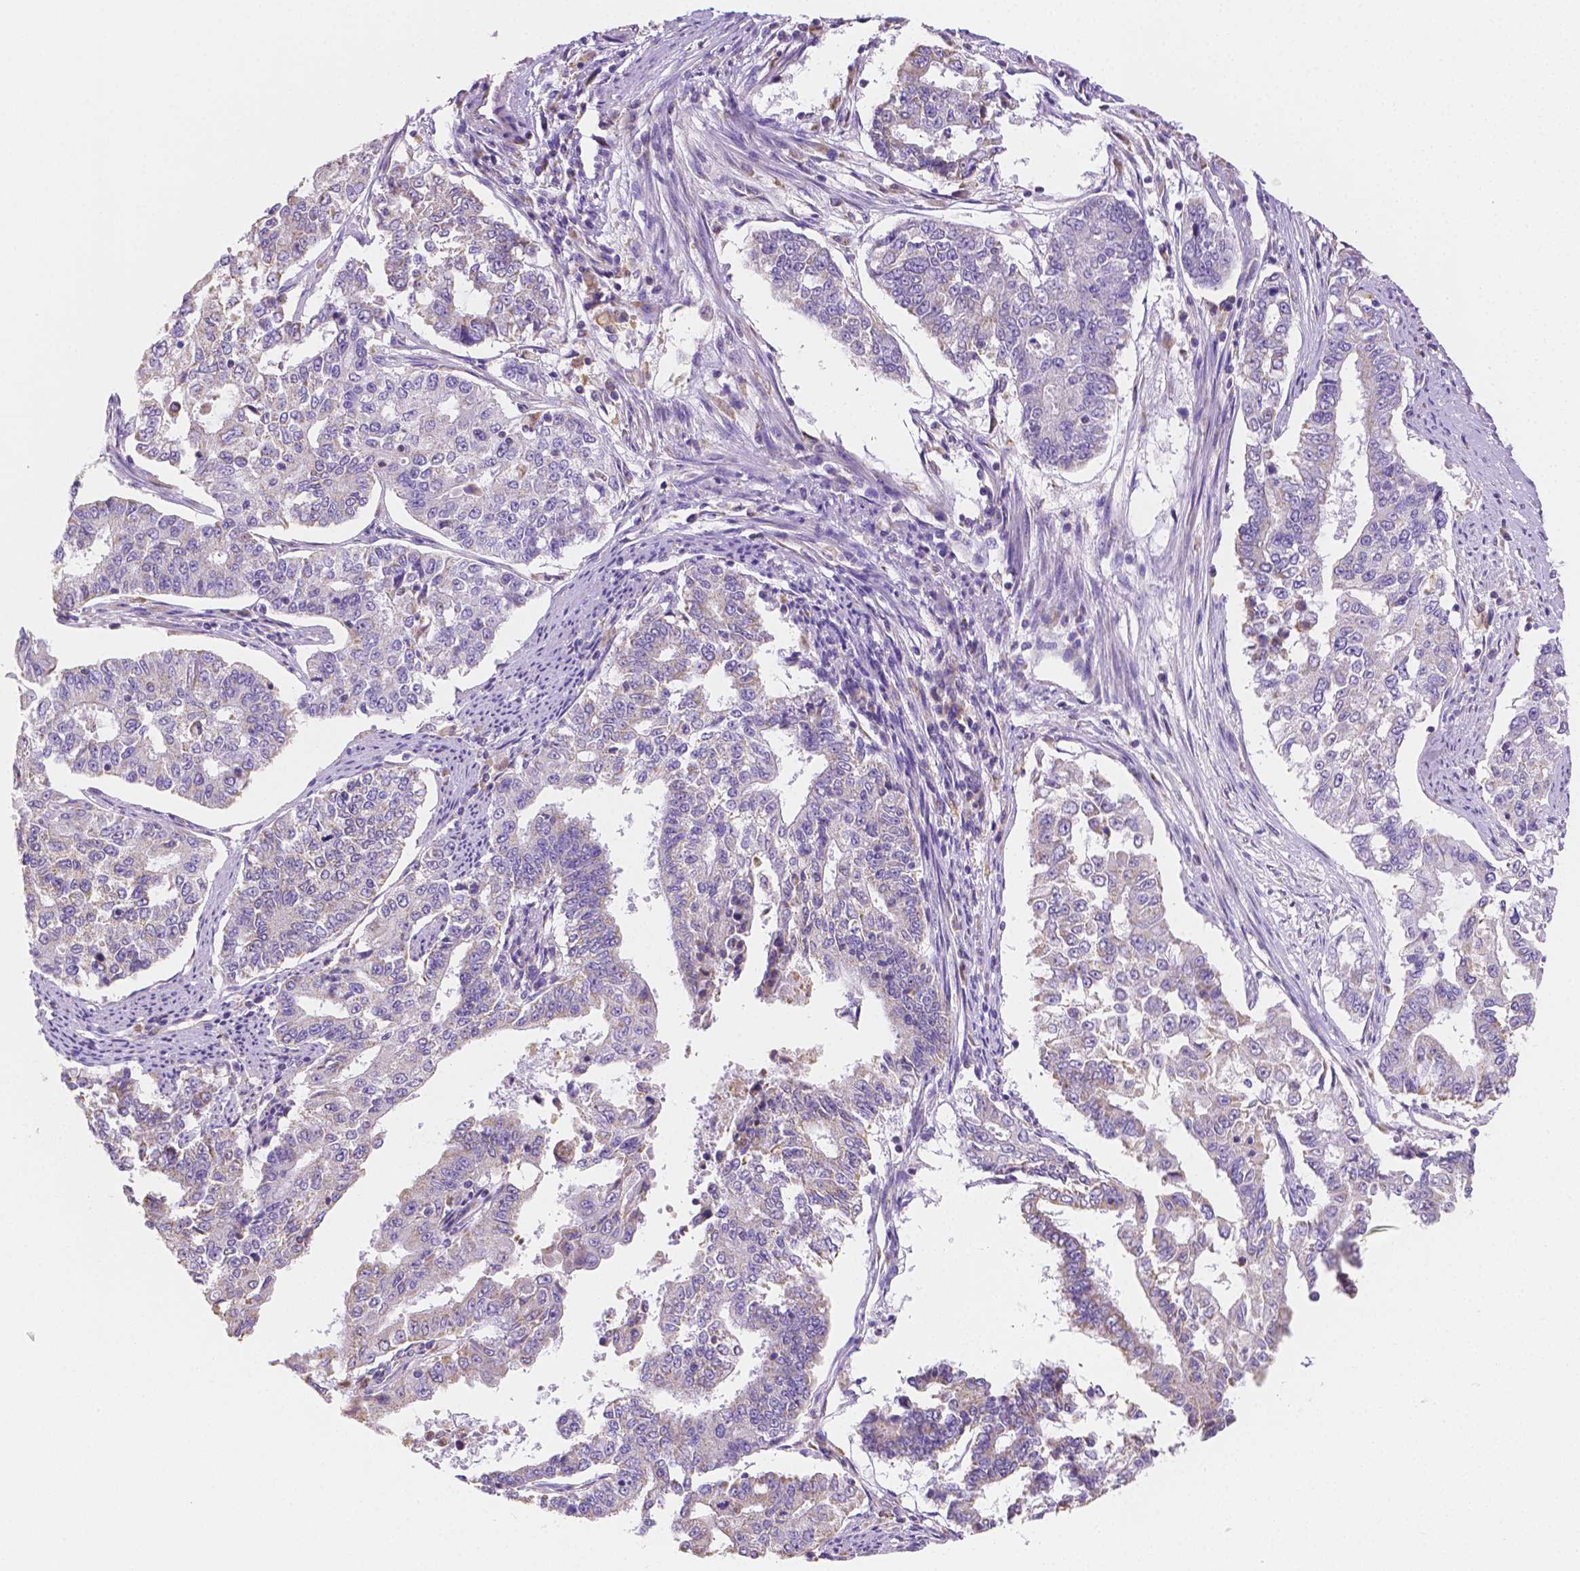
{"staining": {"intensity": "weak", "quantity": "<25%", "location": "cytoplasmic/membranous"}, "tissue": "endometrial cancer", "cell_type": "Tumor cells", "image_type": "cancer", "snomed": [{"axis": "morphology", "description": "Adenocarcinoma, NOS"}, {"axis": "topography", "description": "Uterus"}], "caption": "Tumor cells are negative for brown protein staining in endometrial cancer.", "gene": "TMEM130", "patient": {"sex": "female", "age": 59}}